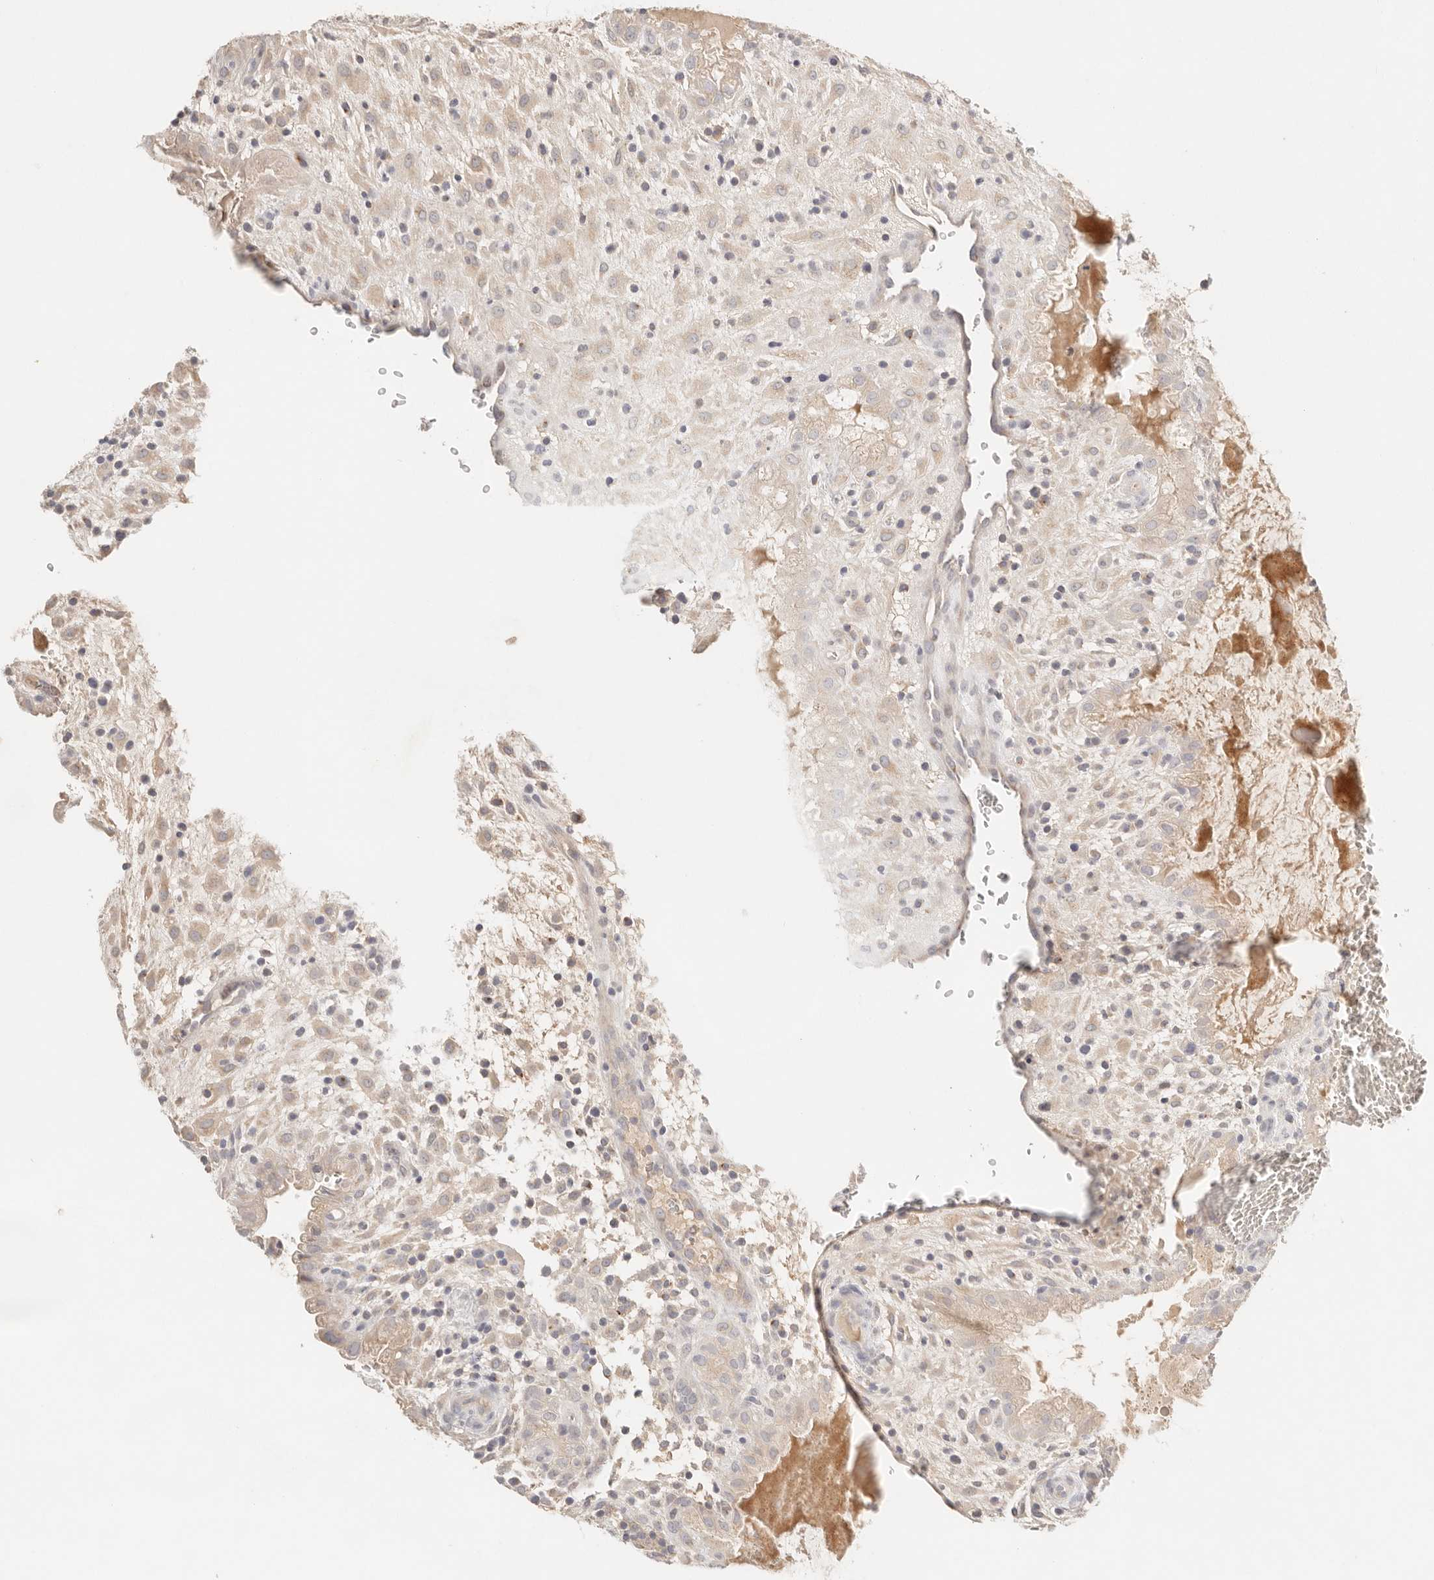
{"staining": {"intensity": "weak", "quantity": "25%-75%", "location": "cytoplasmic/membranous"}, "tissue": "placenta", "cell_type": "Decidual cells", "image_type": "normal", "snomed": [{"axis": "morphology", "description": "Normal tissue, NOS"}, {"axis": "topography", "description": "Placenta"}], "caption": "A micrograph of placenta stained for a protein reveals weak cytoplasmic/membranous brown staining in decidual cells.", "gene": "CEP120", "patient": {"sex": "female", "age": 35}}